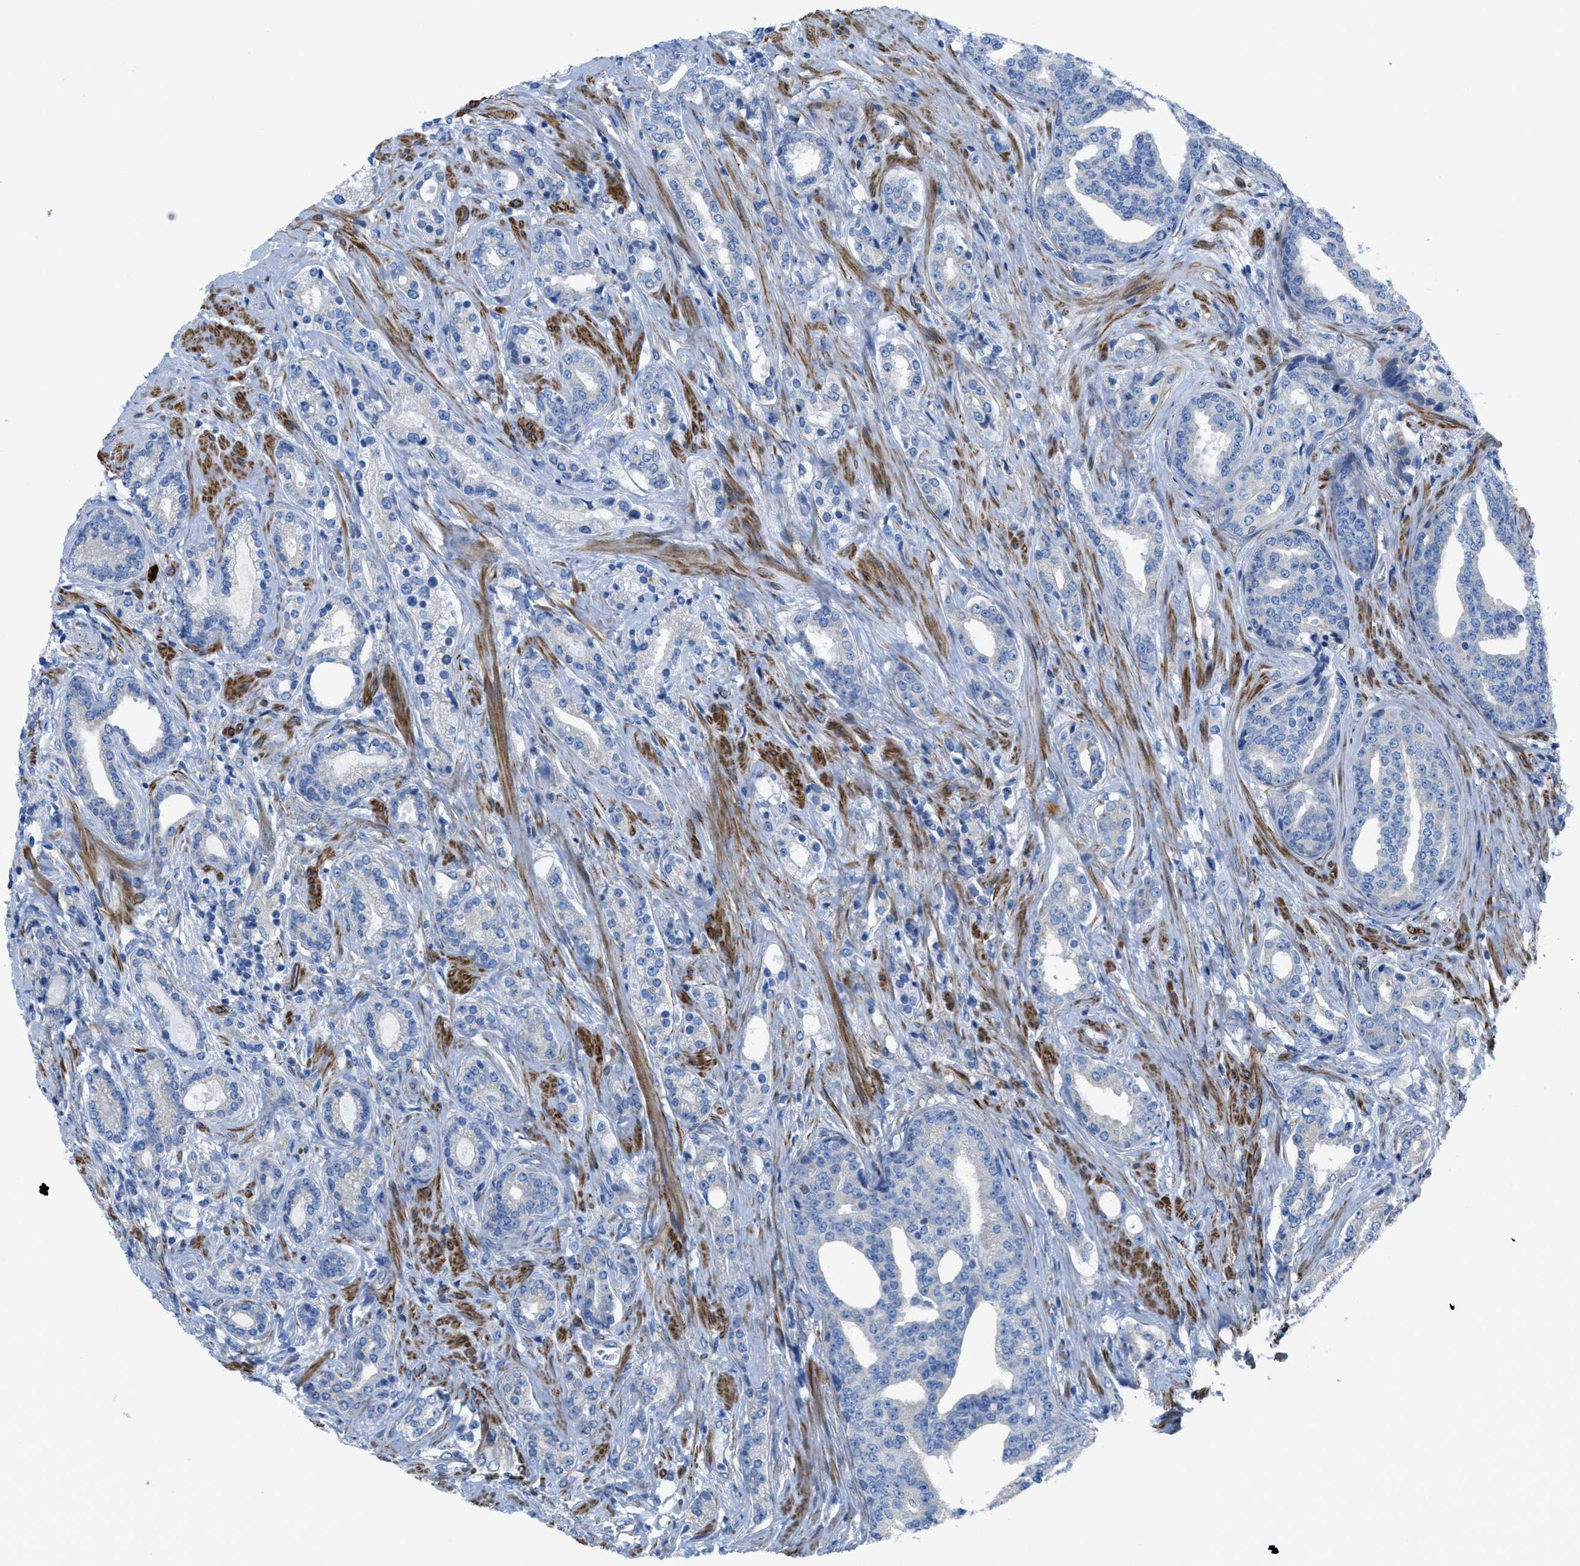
{"staining": {"intensity": "negative", "quantity": "none", "location": "none"}, "tissue": "prostate cancer", "cell_type": "Tumor cells", "image_type": "cancer", "snomed": [{"axis": "morphology", "description": "Adenocarcinoma, High grade"}, {"axis": "topography", "description": "Prostate"}], "caption": "The IHC micrograph has no significant staining in tumor cells of prostate adenocarcinoma (high-grade) tissue. (Stains: DAB (3,3'-diaminobenzidine) immunohistochemistry with hematoxylin counter stain, Microscopy: brightfield microscopy at high magnification).", "gene": "KCNH7", "patient": {"sex": "male", "age": 71}}